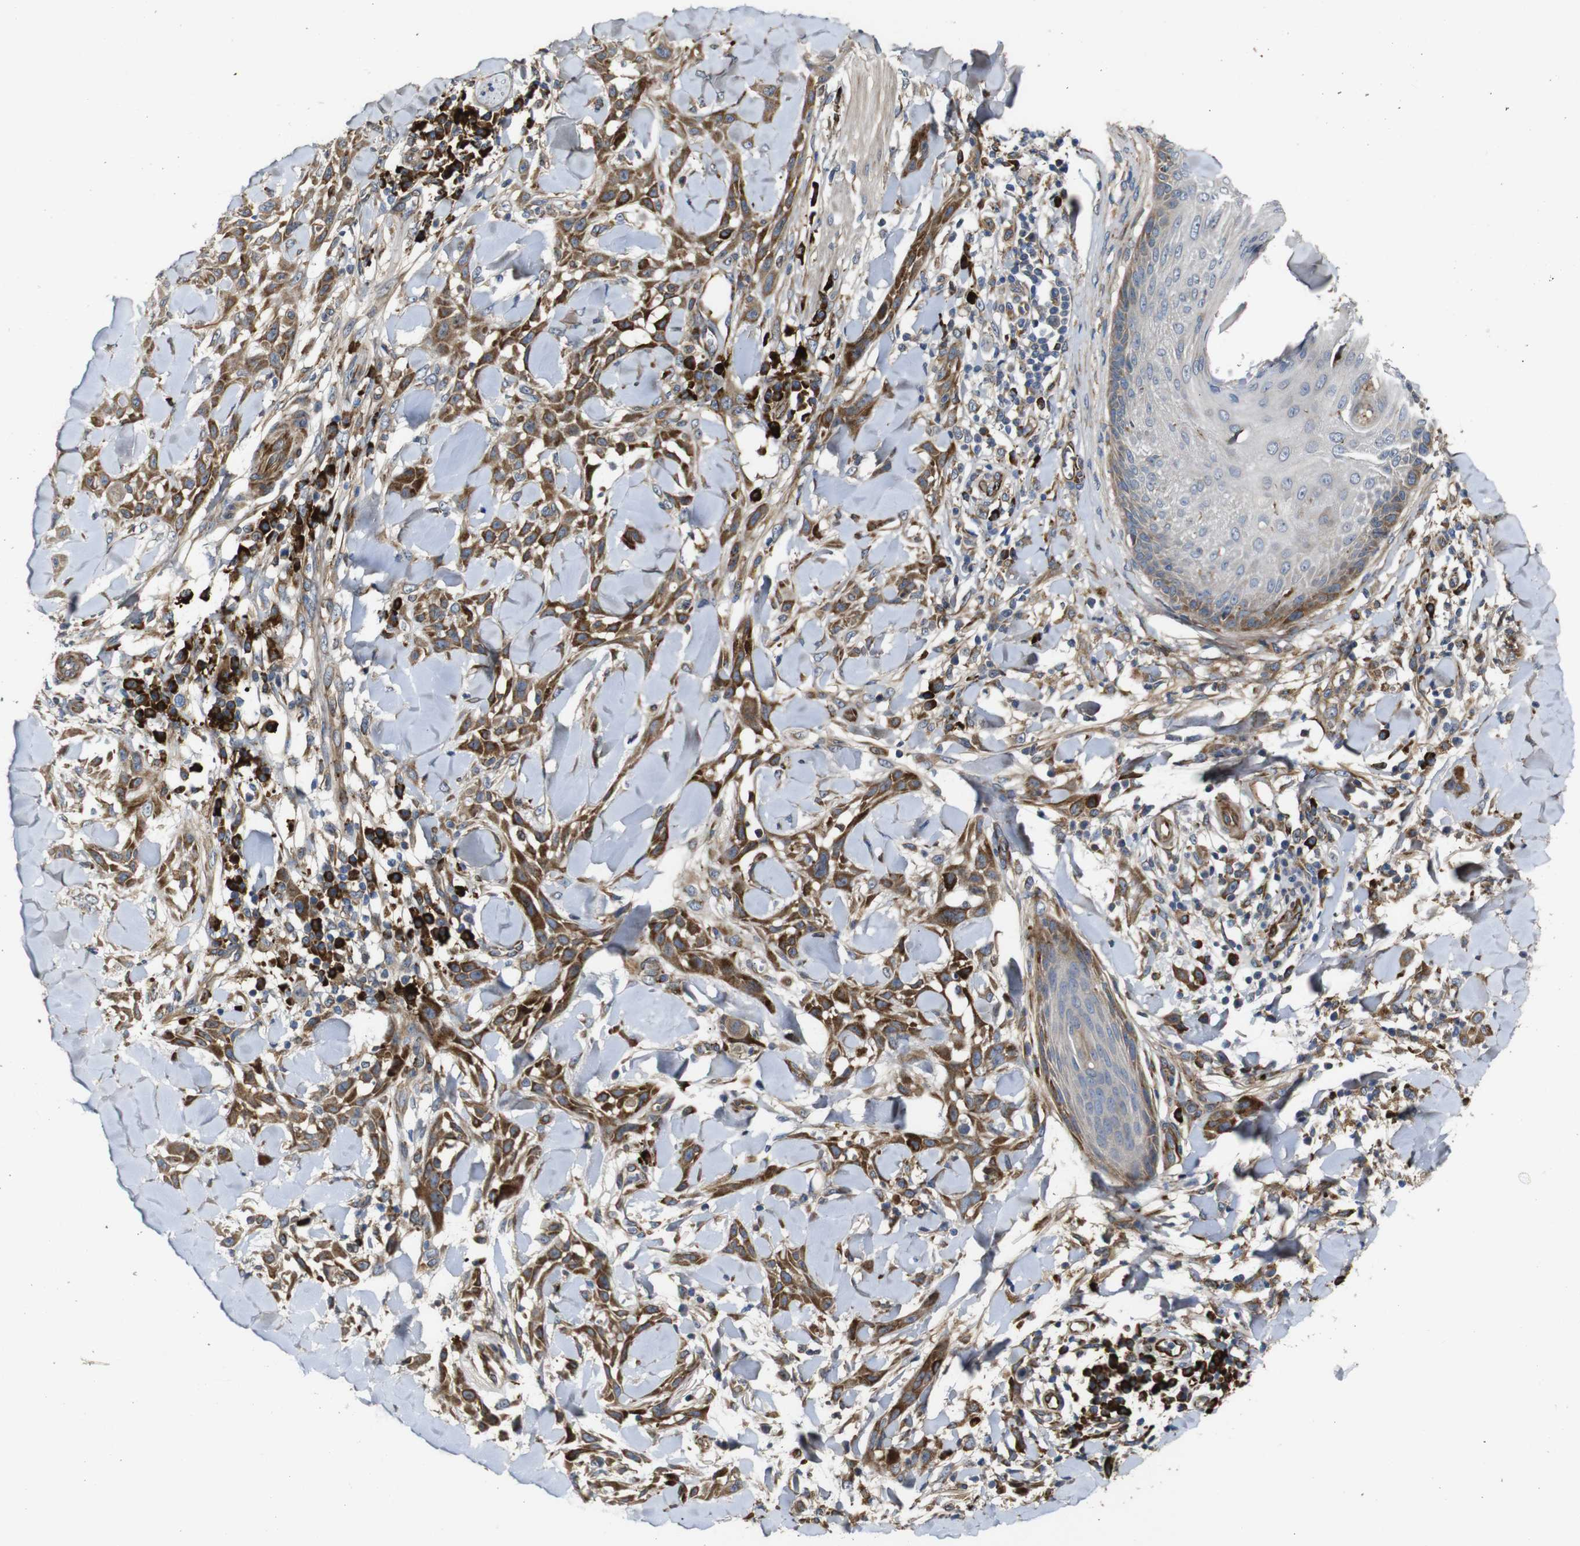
{"staining": {"intensity": "moderate", "quantity": ">75%", "location": "cytoplasmic/membranous"}, "tissue": "skin cancer", "cell_type": "Tumor cells", "image_type": "cancer", "snomed": [{"axis": "morphology", "description": "Squamous cell carcinoma, NOS"}, {"axis": "topography", "description": "Skin"}], "caption": "Protein staining of skin cancer (squamous cell carcinoma) tissue exhibits moderate cytoplasmic/membranous expression in about >75% of tumor cells.", "gene": "UBE2G2", "patient": {"sex": "male", "age": 24}}